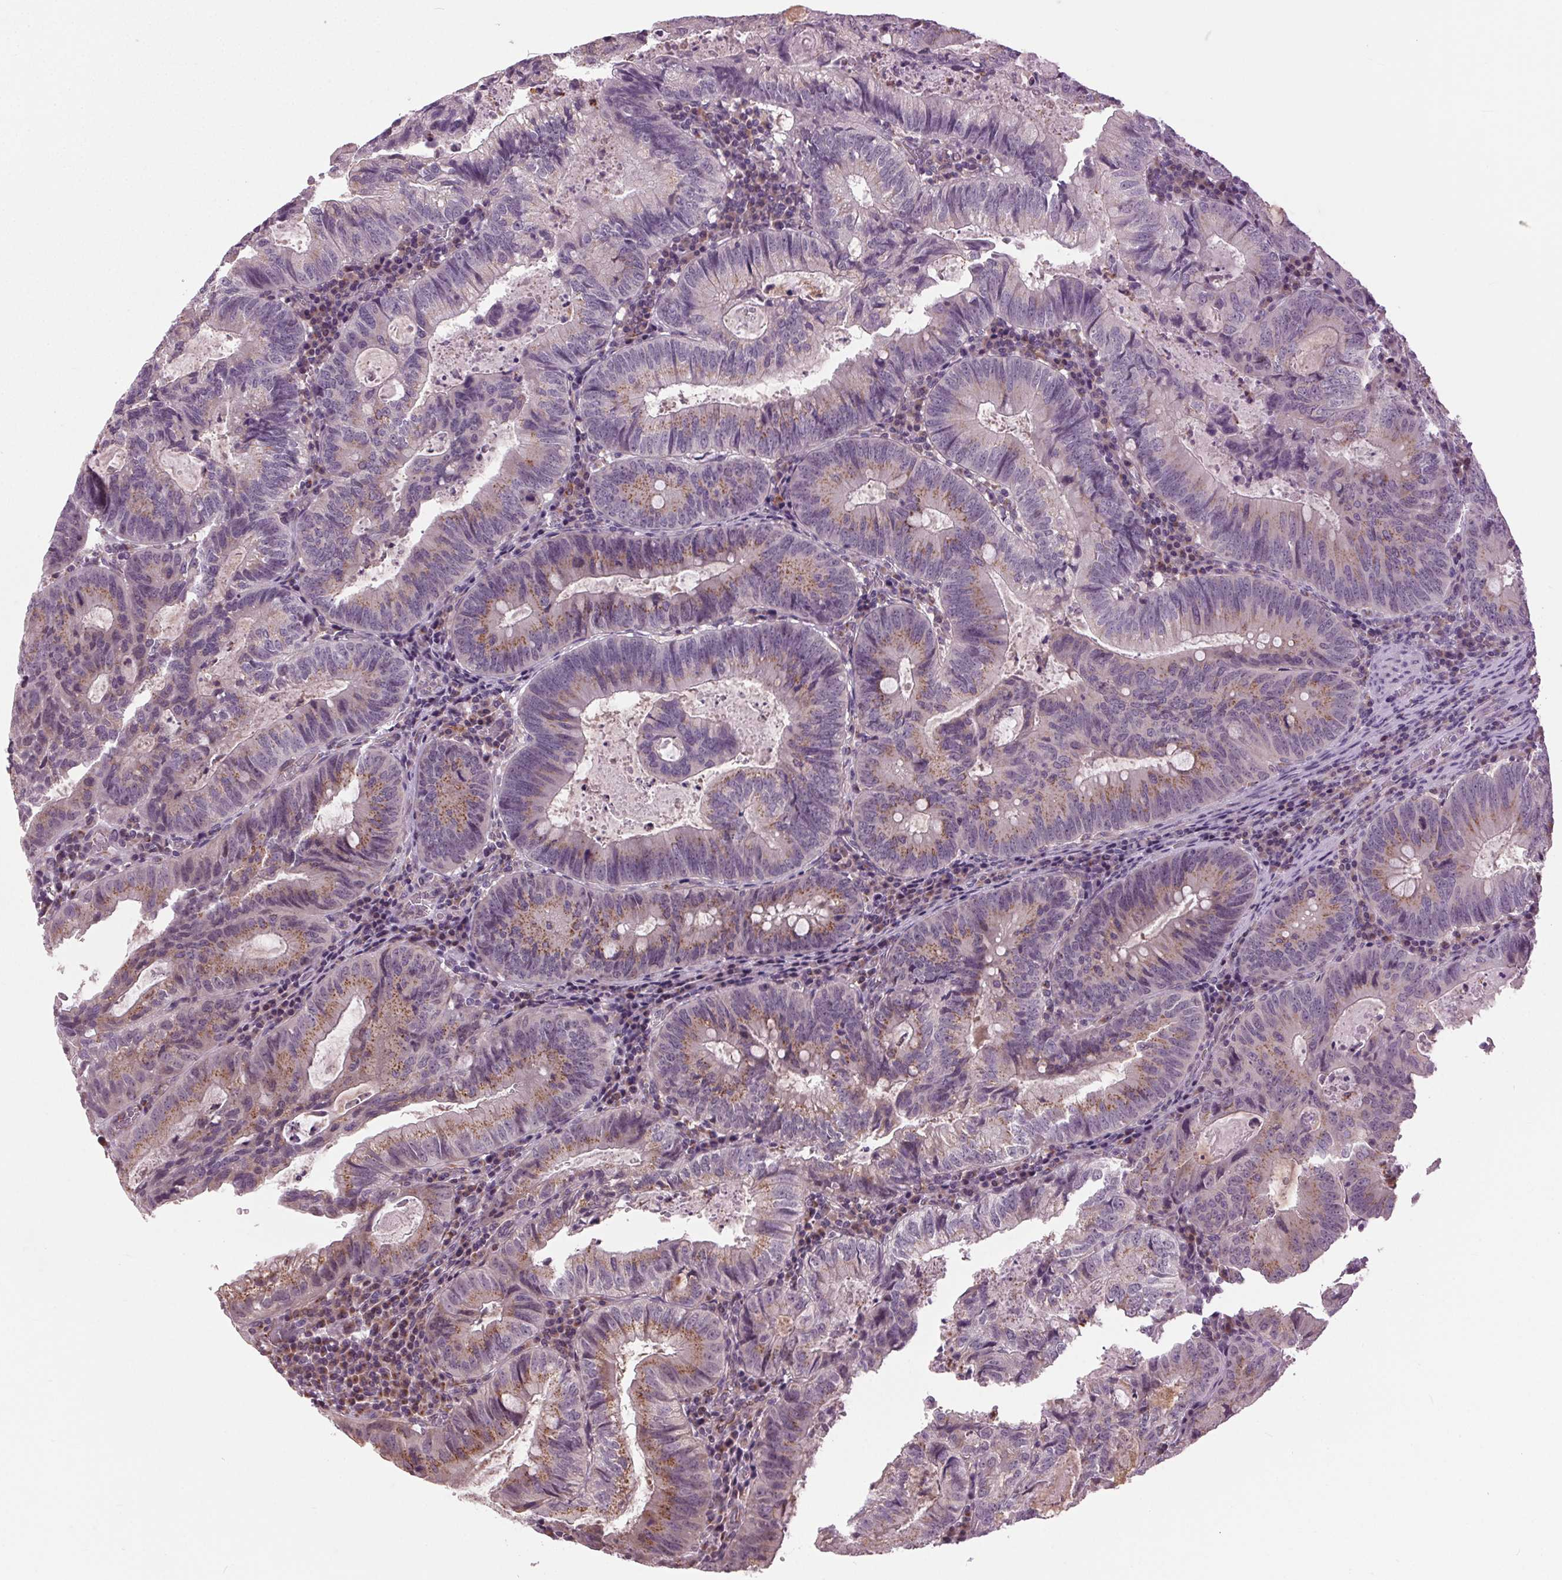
{"staining": {"intensity": "moderate", "quantity": "25%-75%", "location": "cytoplasmic/membranous"}, "tissue": "colorectal cancer", "cell_type": "Tumor cells", "image_type": "cancer", "snomed": [{"axis": "morphology", "description": "Adenocarcinoma, NOS"}, {"axis": "topography", "description": "Colon"}], "caption": "Protein staining exhibits moderate cytoplasmic/membranous expression in about 25%-75% of tumor cells in colorectal cancer (adenocarcinoma). (Stains: DAB (3,3'-diaminobenzidine) in brown, nuclei in blue, Microscopy: brightfield microscopy at high magnification).", "gene": "BSDC1", "patient": {"sex": "male", "age": 67}}